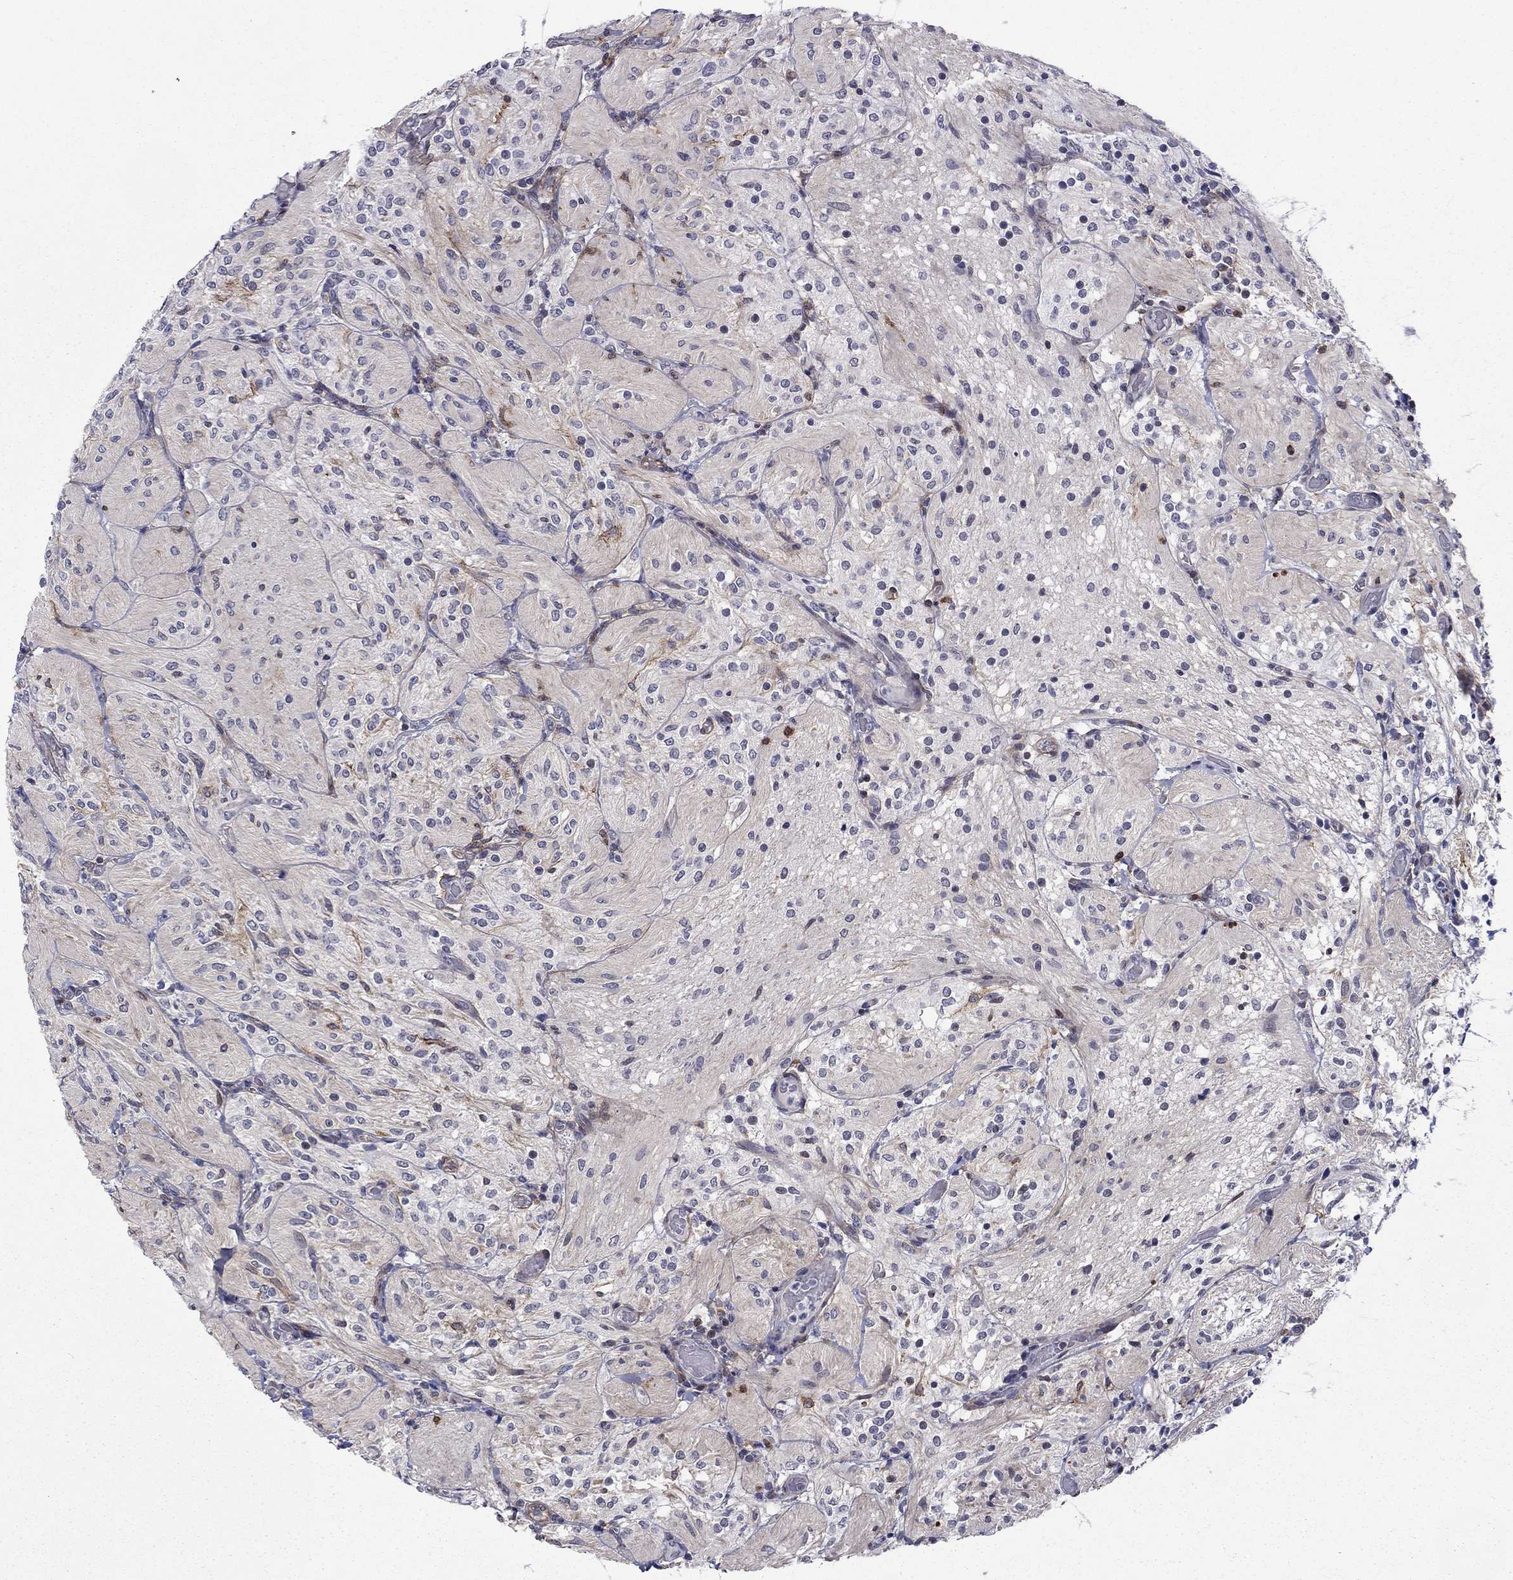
{"staining": {"intensity": "negative", "quantity": "none", "location": "none"}, "tissue": "glioma", "cell_type": "Tumor cells", "image_type": "cancer", "snomed": [{"axis": "morphology", "description": "Glioma, malignant, Low grade"}, {"axis": "topography", "description": "Brain"}], "caption": "Human glioma stained for a protein using IHC reveals no staining in tumor cells.", "gene": "LMO7", "patient": {"sex": "male", "age": 3}}